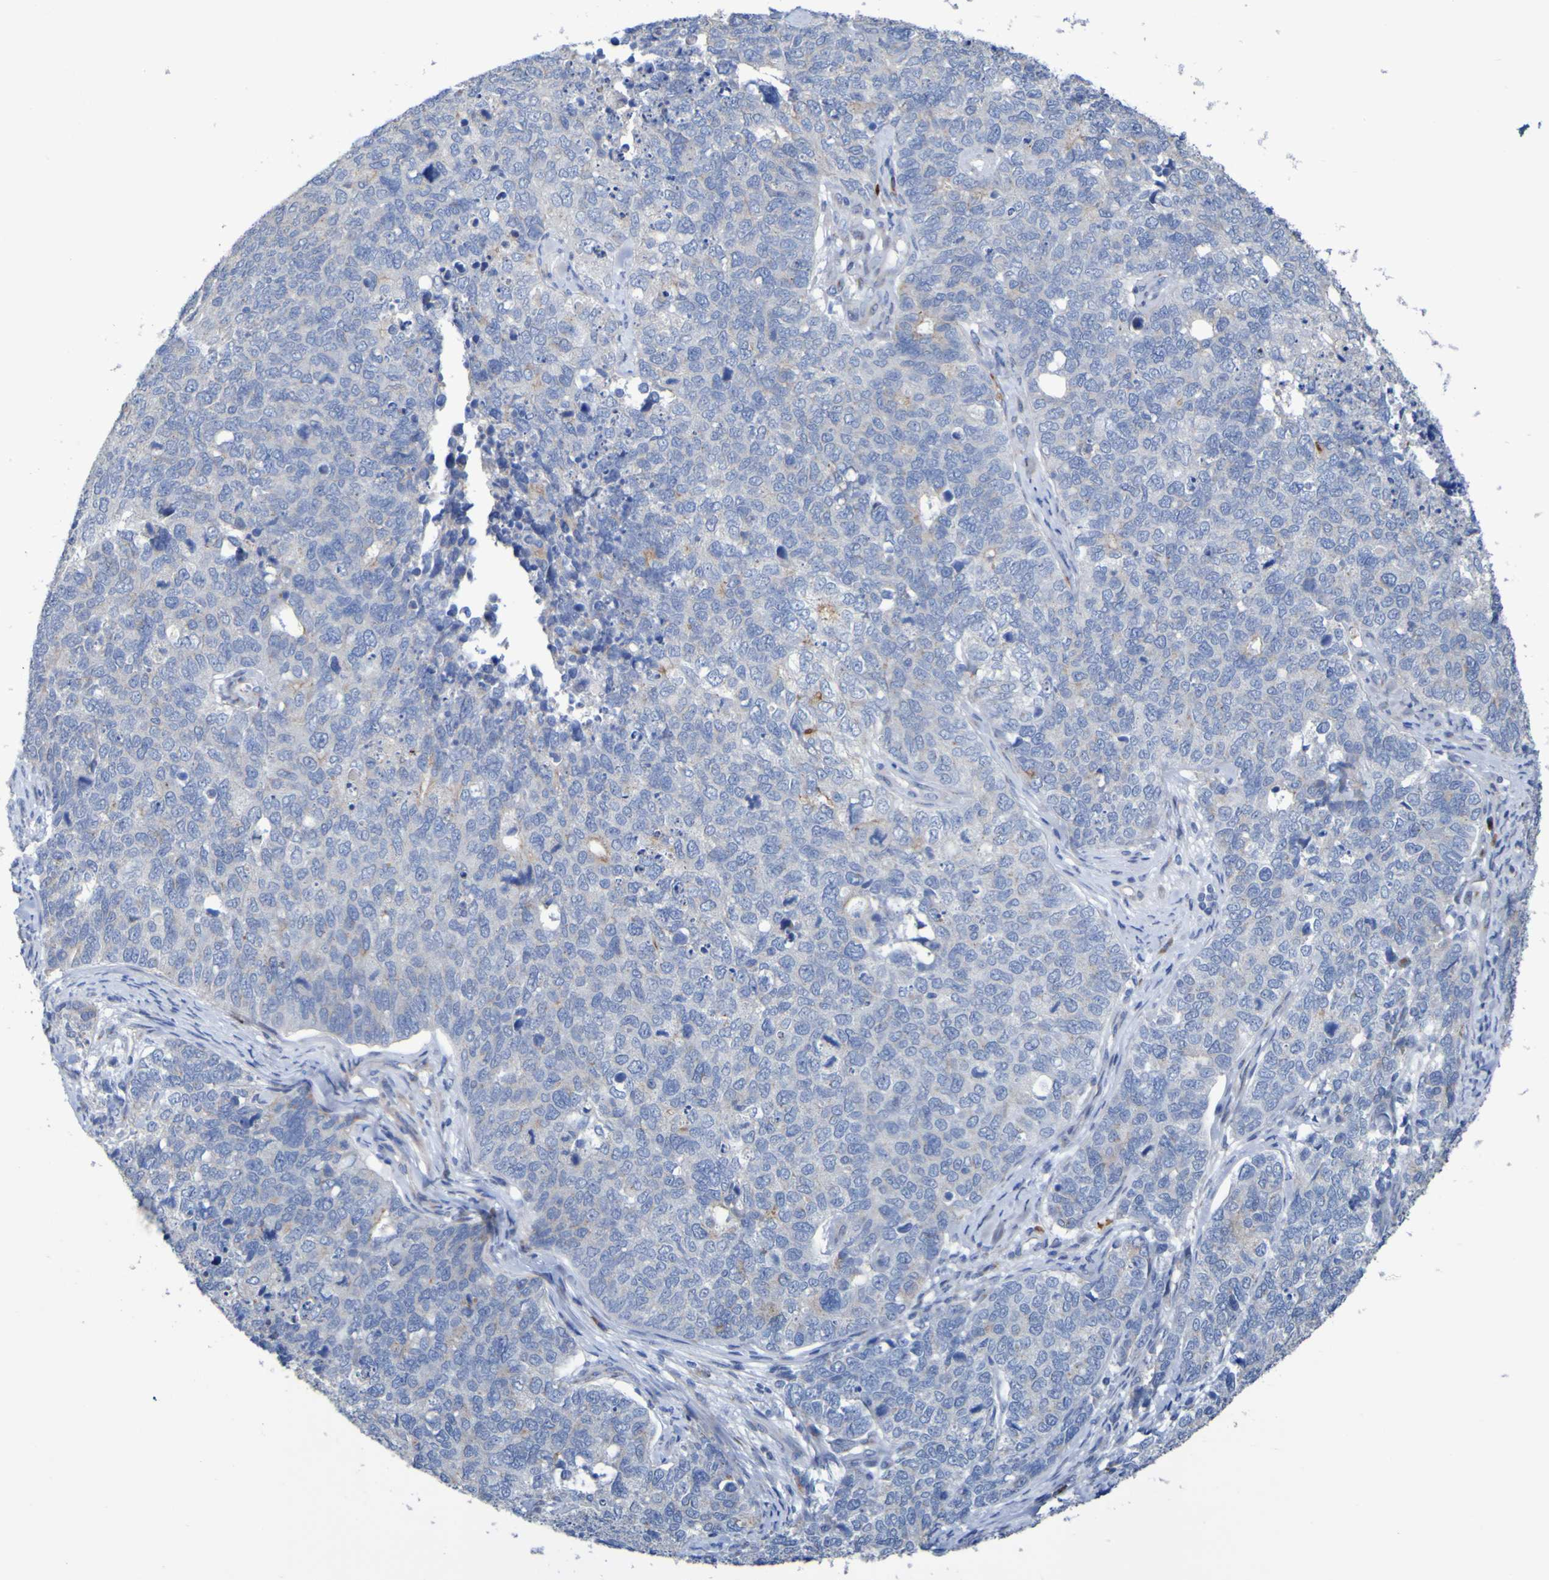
{"staining": {"intensity": "weak", "quantity": "<25%", "location": "cytoplasmic/membranous"}, "tissue": "cervical cancer", "cell_type": "Tumor cells", "image_type": "cancer", "snomed": [{"axis": "morphology", "description": "Squamous cell carcinoma, NOS"}, {"axis": "topography", "description": "Cervix"}], "caption": "This is an immunohistochemistry histopathology image of cervical squamous cell carcinoma. There is no positivity in tumor cells.", "gene": "C11orf24", "patient": {"sex": "female", "age": 63}}